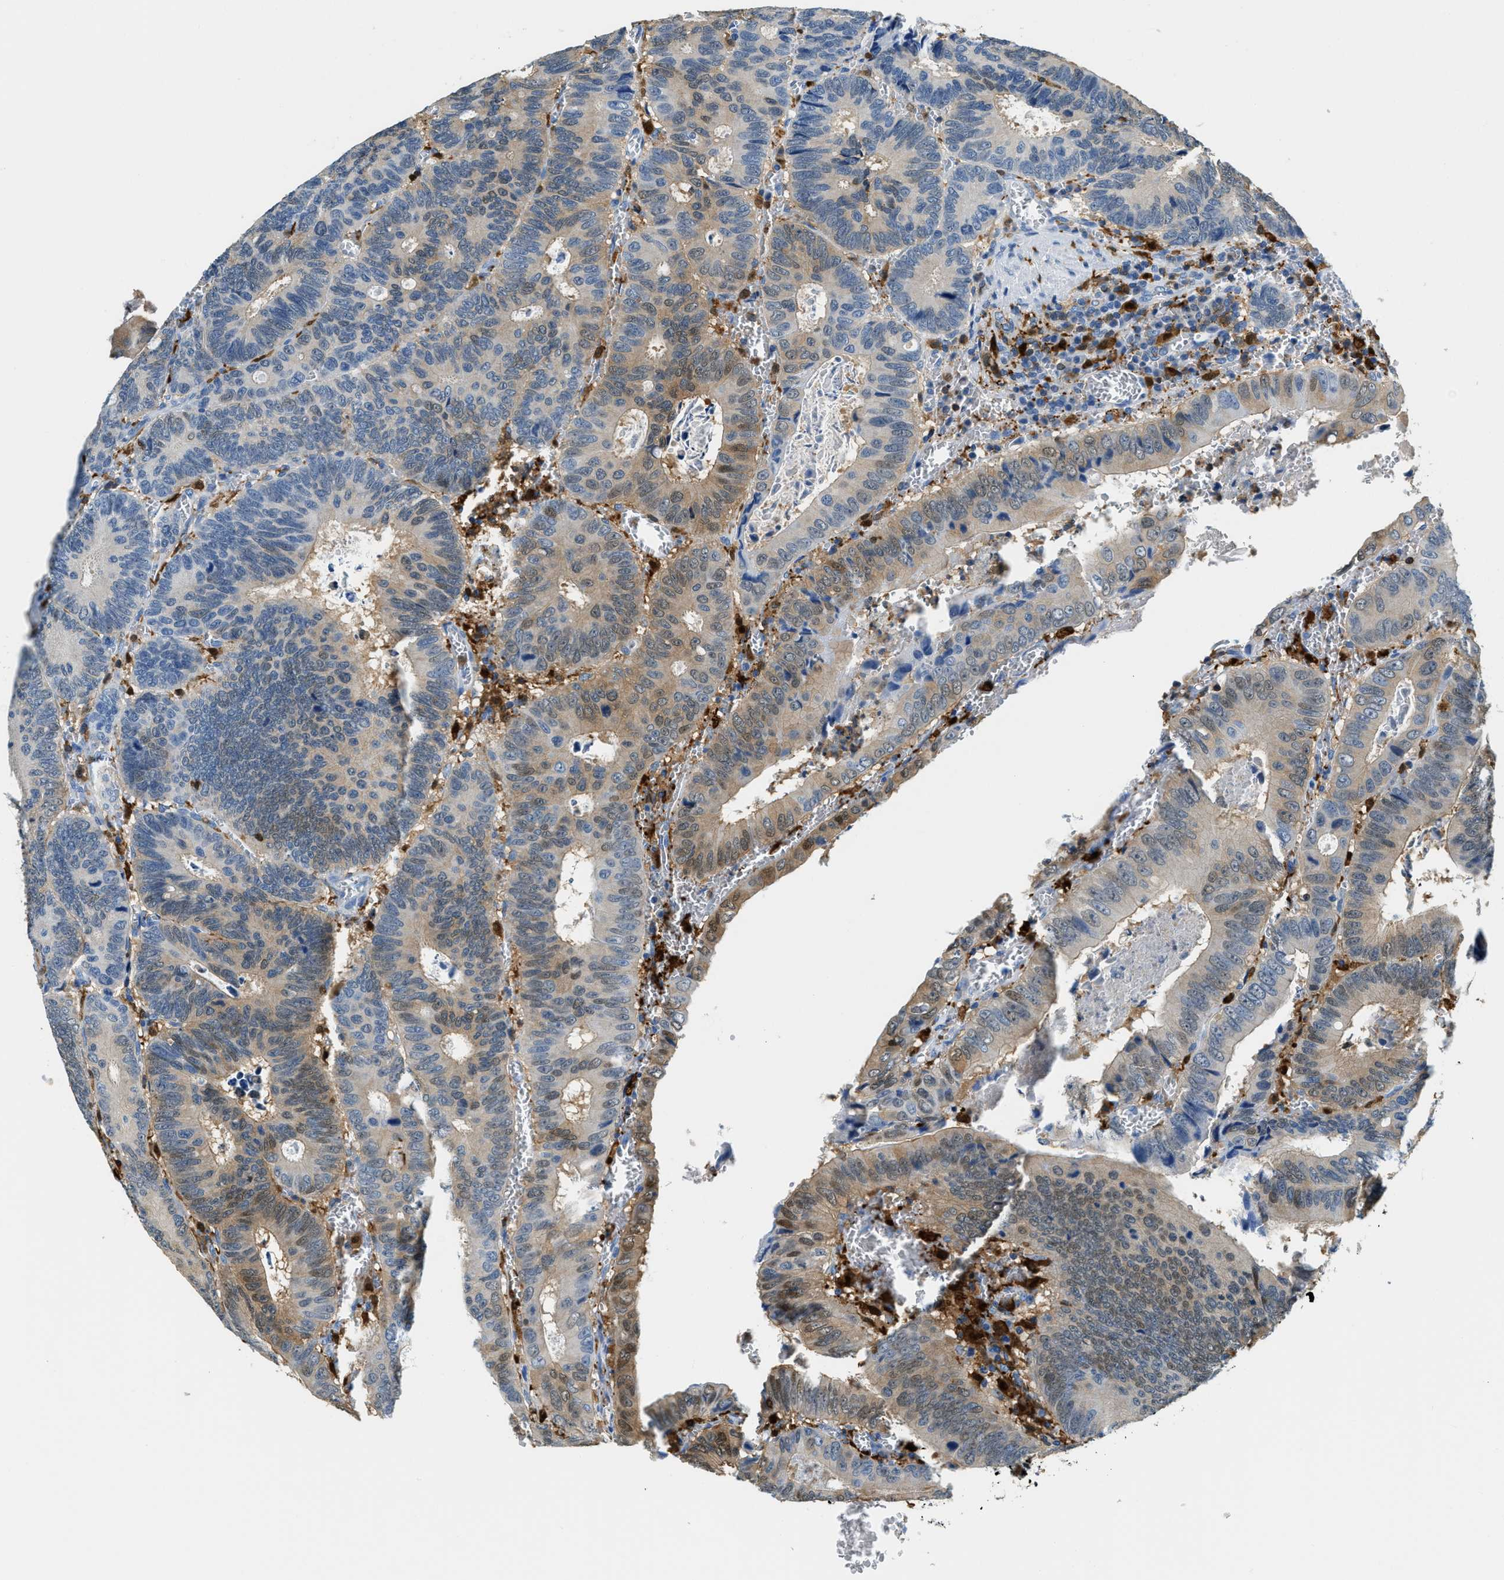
{"staining": {"intensity": "weak", "quantity": "25%-75%", "location": "cytoplasmic/membranous"}, "tissue": "colorectal cancer", "cell_type": "Tumor cells", "image_type": "cancer", "snomed": [{"axis": "morphology", "description": "Inflammation, NOS"}, {"axis": "morphology", "description": "Adenocarcinoma, NOS"}, {"axis": "topography", "description": "Colon"}], "caption": "Immunohistochemistry of colorectal cancer displays low levels of weak cytoplasmic/membranous positivity in approximately 25%-75% of tumor cells. Using DAB (brown) and hematoxylin (blue) stains, captured at high magnification using brightfield microscopy.", "gene": "CAPG", "patient": {"sex": "male", "age": 72}}